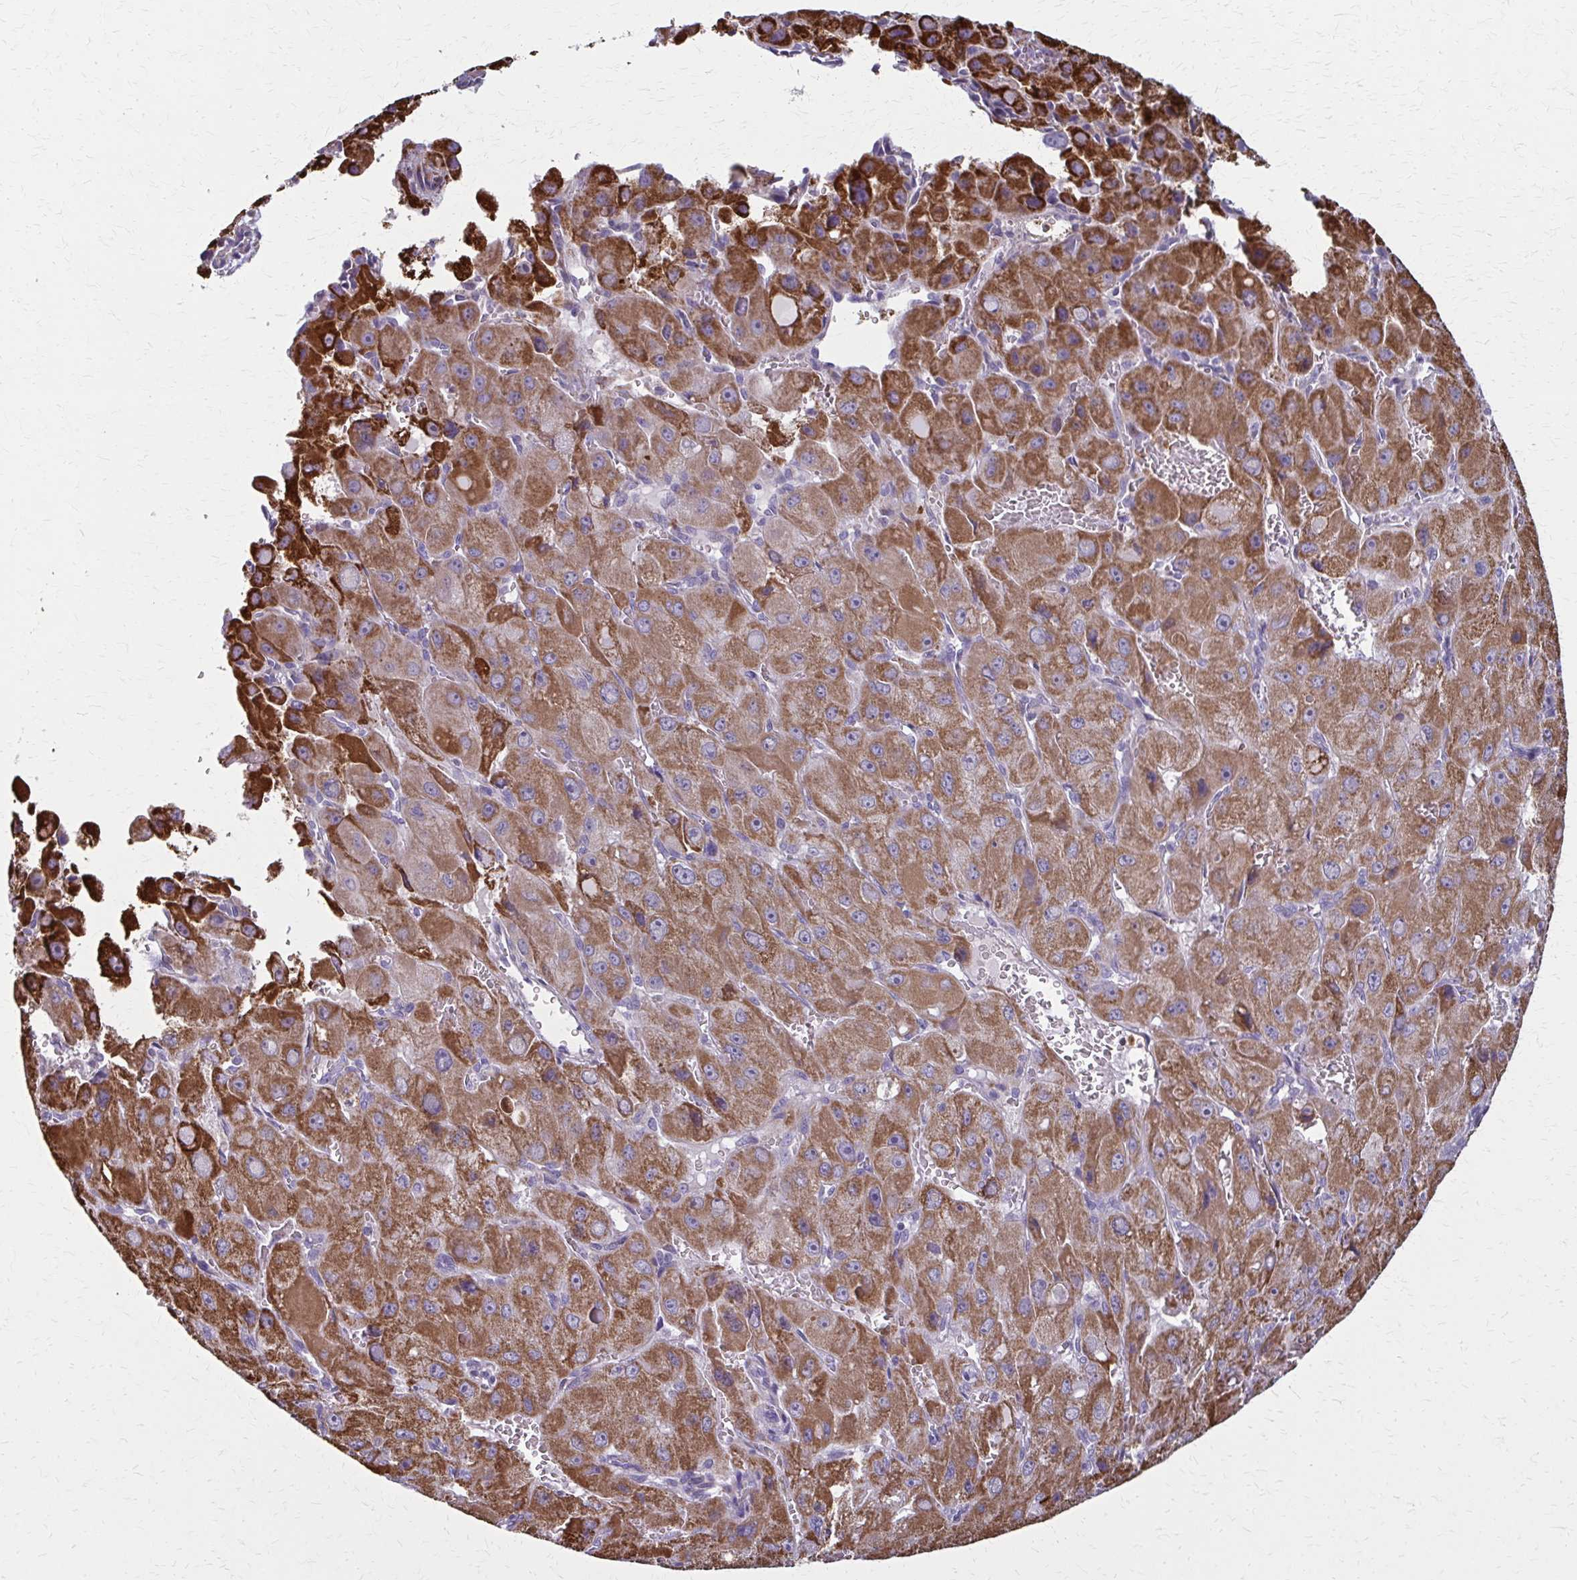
{"staining": {"intensity": "moderate", "quantity": ">75%", "location": "cytoplasmic/membranous"}, "tissue": "liver cancer", "cell_type": "Tumor cells", "image_type": "cancer", "snomed": [{"axis": "morphology", "description": "Carcinoma, Hepatocellular, NOS"}, {"axis": "topography", "description": "Liver"}], "caption": "A brown stain labels moderate cytoplasmic/membranous expression of a protein in hepatocellular carcinoma (liver) tumor cells.", "gene": "TVP23A", "patient": {"sex": "male", "age": 27}}